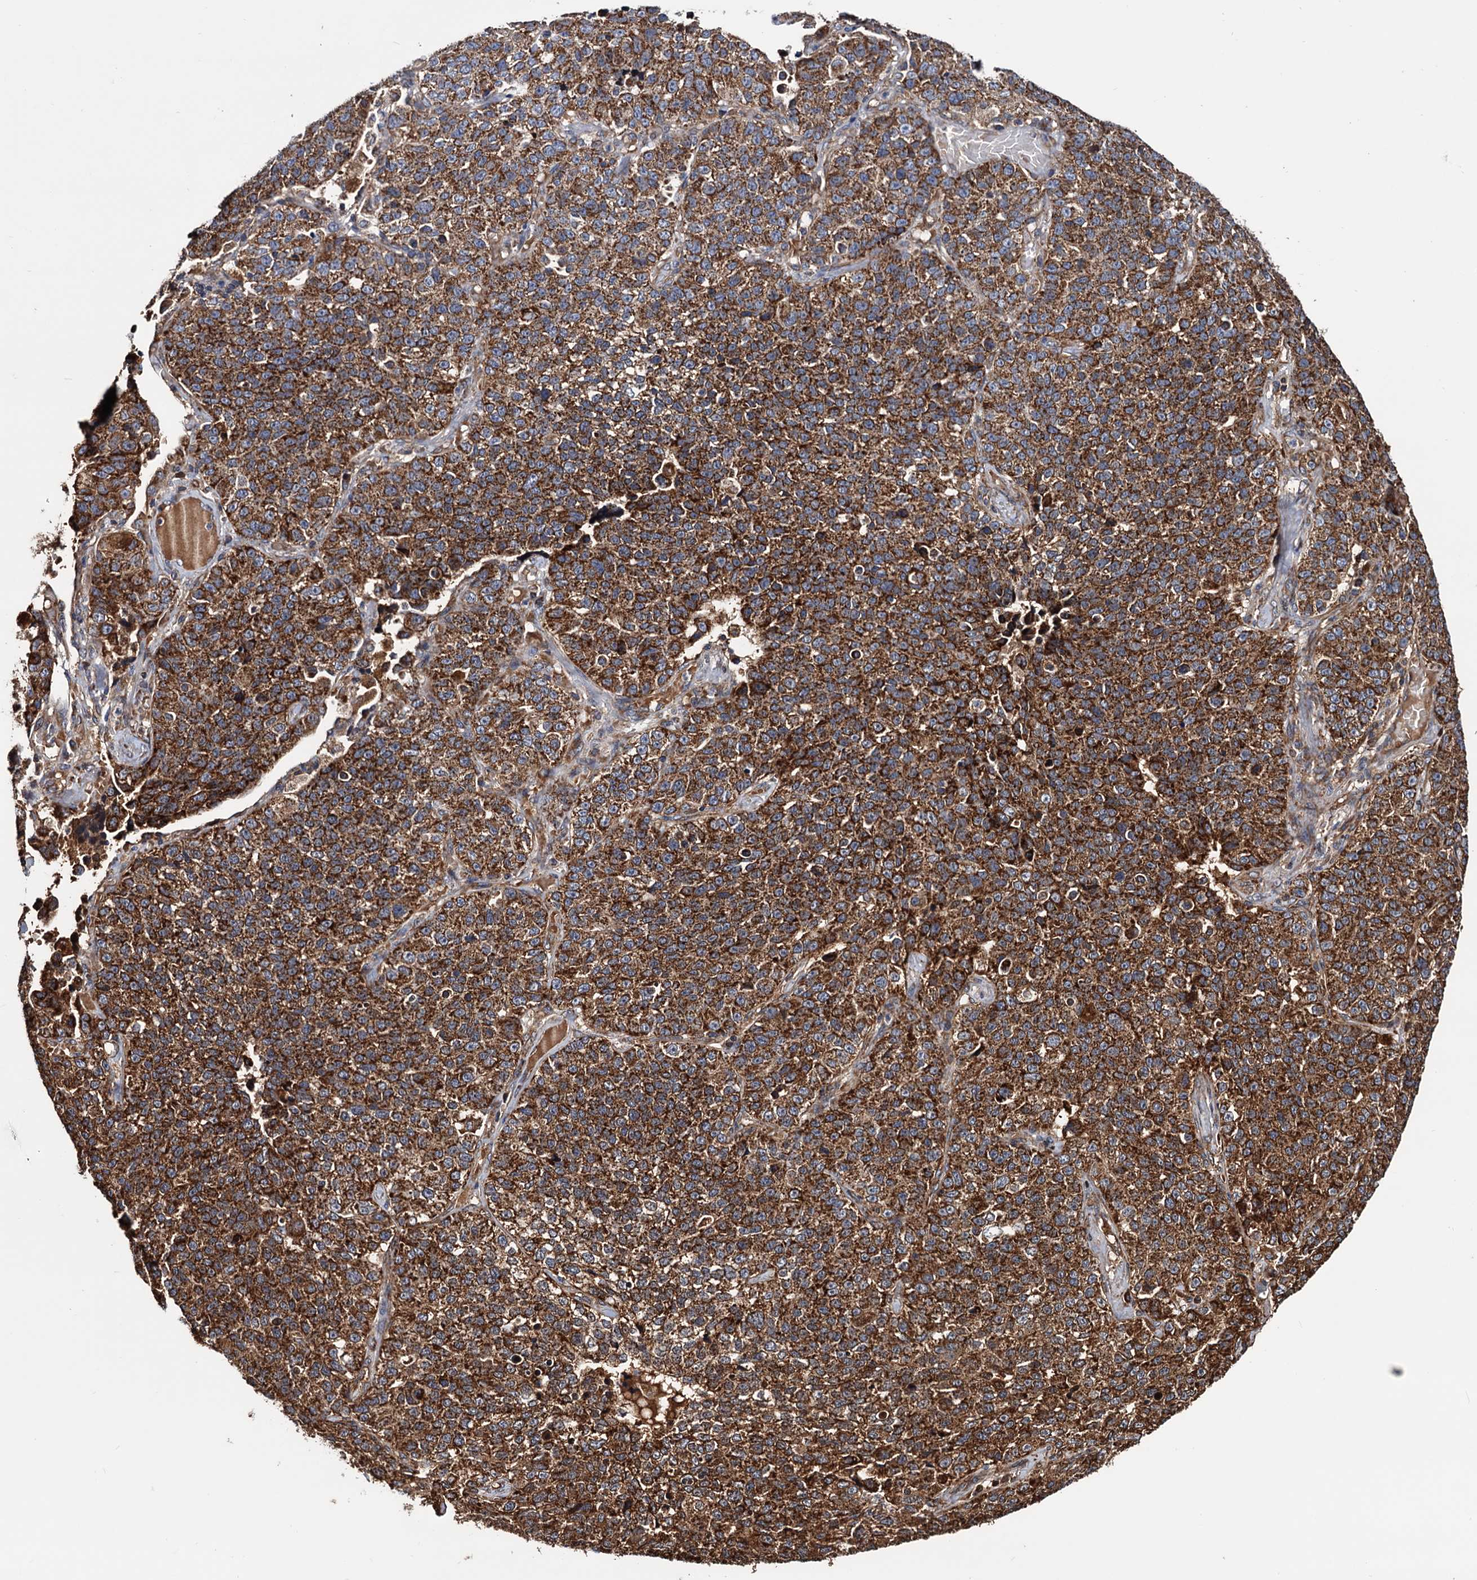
{"staining": {"intensity": "strong", "quantity": ">75%", "location": "cytoplasmic/membranous"}, "tissue": "lung cancer", "cell_type": "Tumor cells", "image_type": "cancer", "snomed": [{"axis": "morphology", "description": "Adenocarcinoma, NOS"}, {"axis": "topography", "description": "Lung"}], "caption": "Immunohistochemistry photomicrograph of neoplastic tissue: lung cancer stained using immunohistochemistry exhibits high levels of strong protein expression localized specifically in the cytoplasmic/membranous of tumor cells, appearing as a cytoplasmic/membranous brown color.", "gene": "MRPL42", "patient": {"sex": "male", "age": 49}}